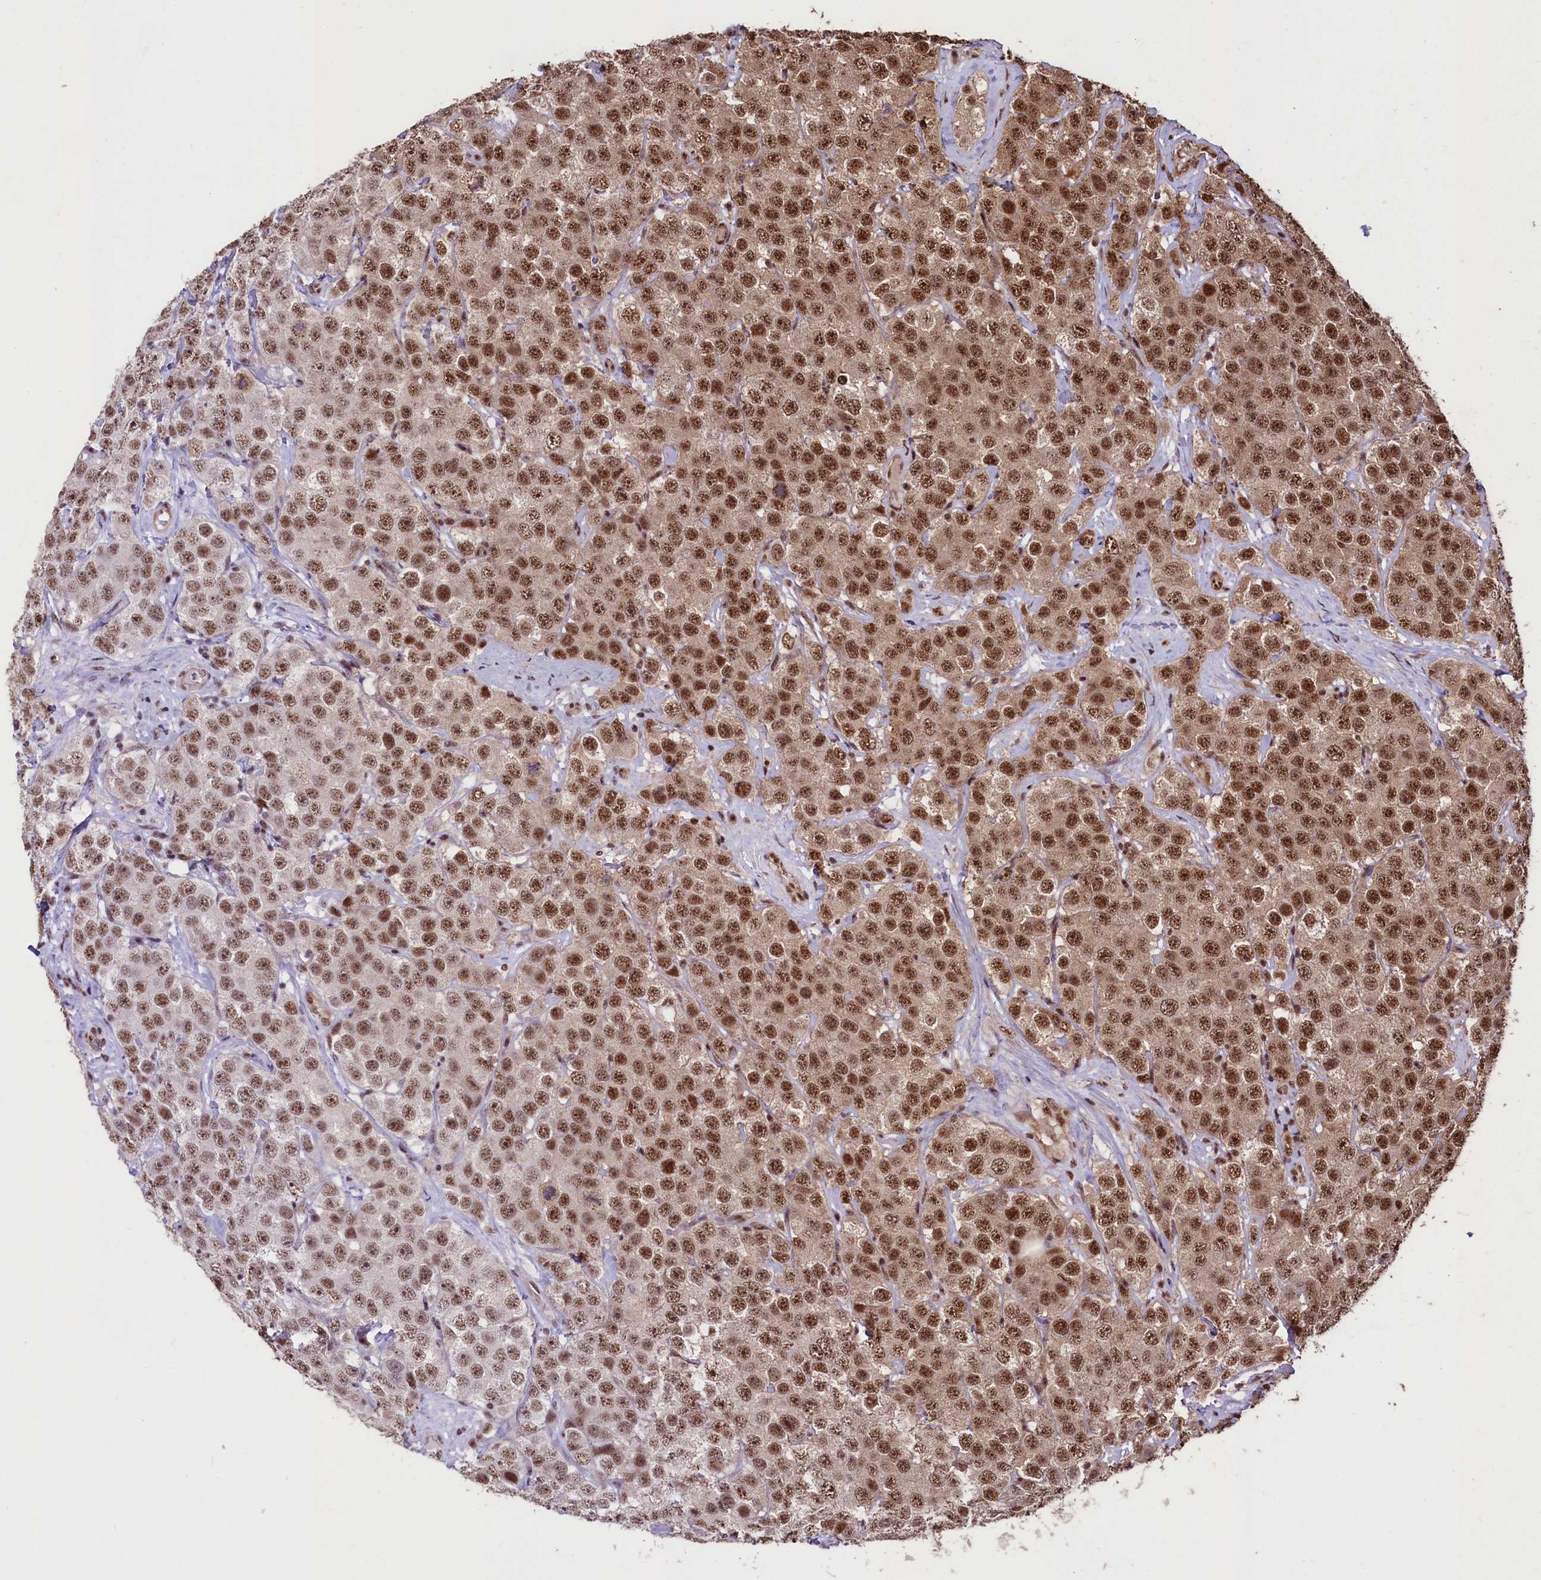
{"staining": {"intensity": "moderate", "quantity": ">75%", "location": "nuclear"}, "tissue": "testis cancer", "cell_type": "Tumor cells", "image_type": "cancer", "snomed": [{"axis": "morphology", "description": "Seminoma, NOS"}, {"axis": "topography", "description": "Testis"}], "caption": "This is an image of IHC staining of testis cancer, which shows moderate staining in the nuclear of tumor cells.", "gene": "SFSWAP", "patient": {"sex": "male", "age": 28}}